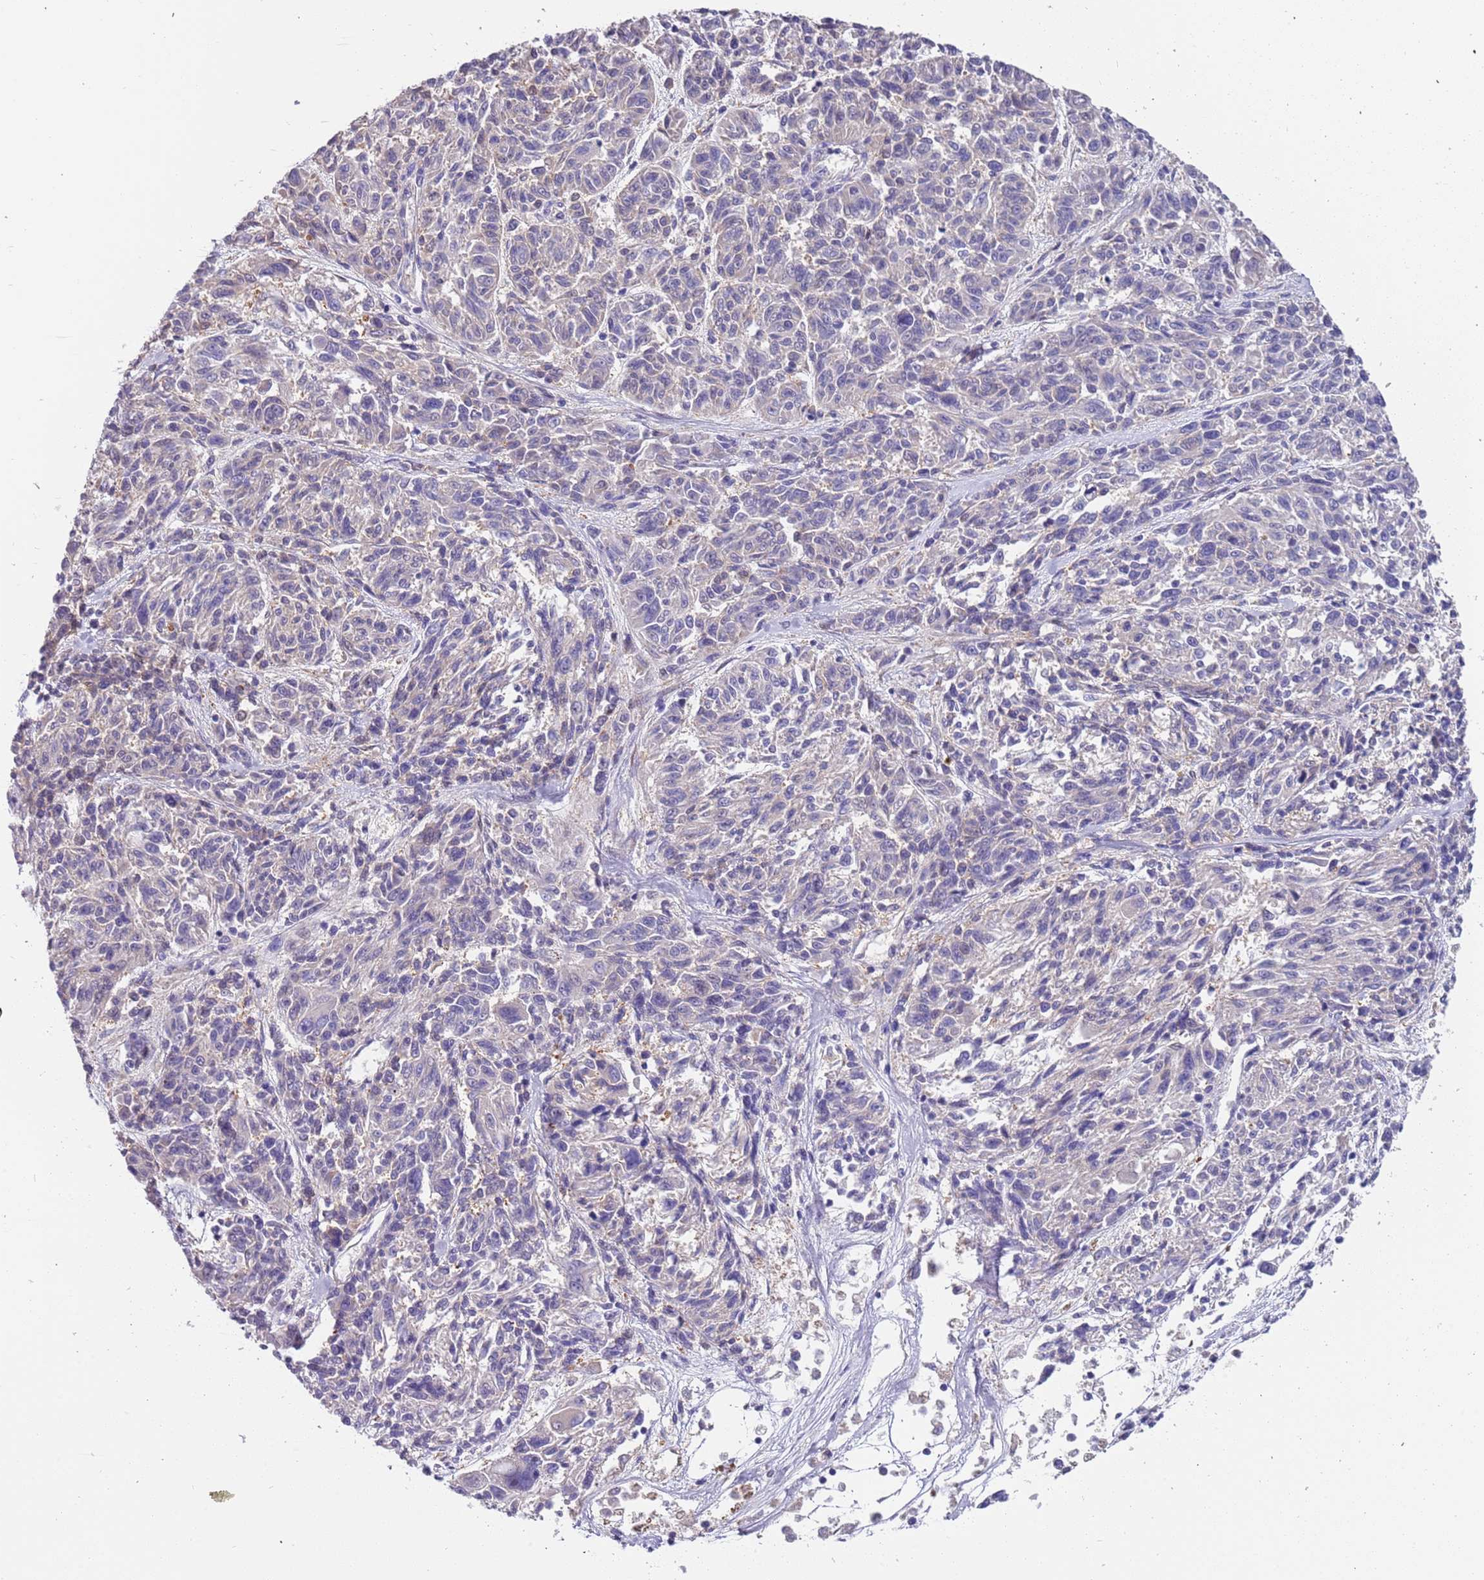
{"staining": {"intensity": "negative", "quantity": "none", "location": "none"}, "tissue": "melanoma", "cell_type": "Tumor cells", "image_type": "cancer", "snomed": [{"axis": "morphology", "description": "Malignant melanoma, NOS"}, {"axis": "topography", "description": "Skin"}], "caption": "Immunohistochemistry of human melanoma reveals no staining in tumor cells.", "gene": "LAMB4", "patient": {"sex": "male", "age": 53}}